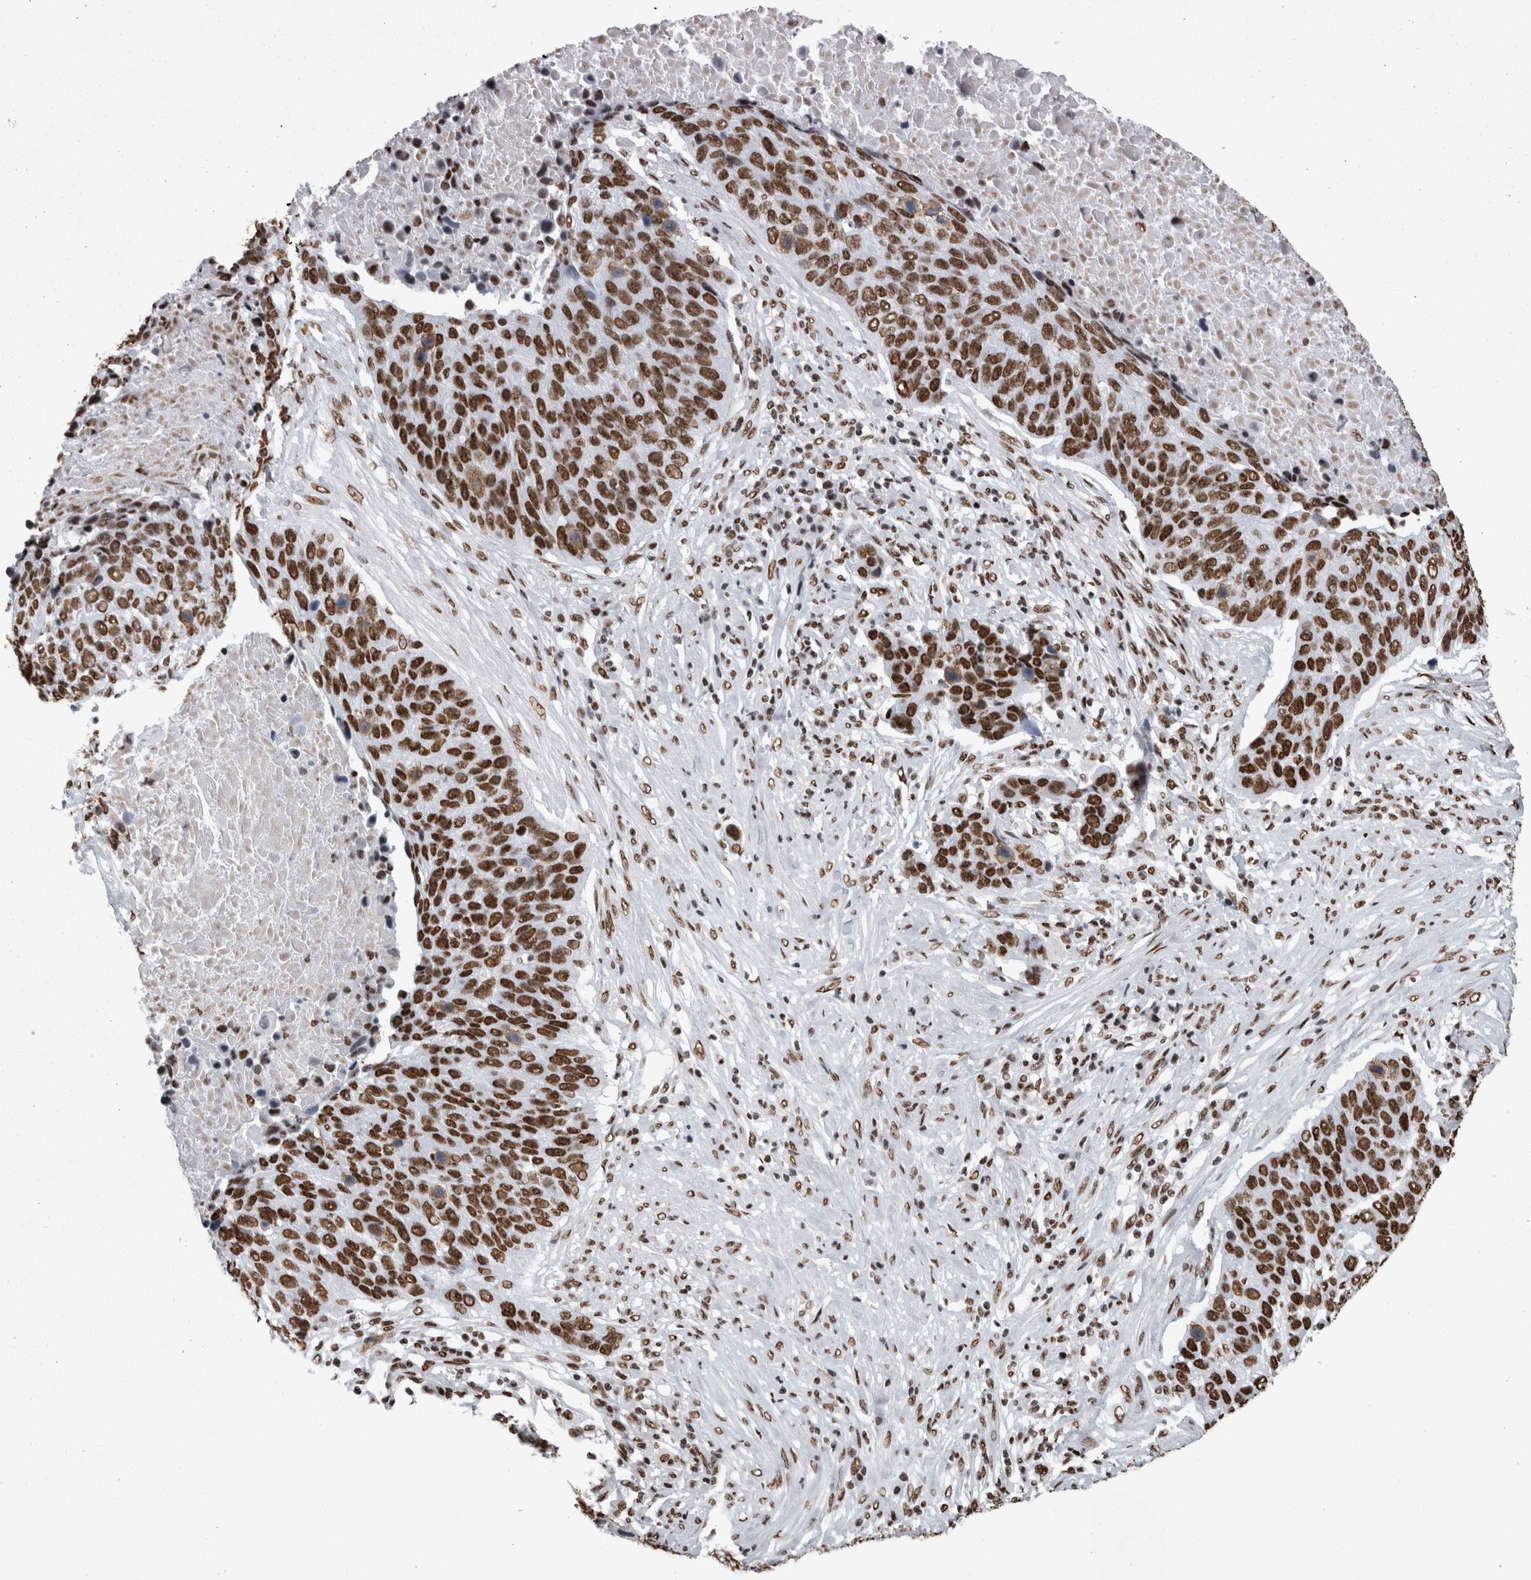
{"staining": {"intensity": "strong", "quantity": ">75%", "location": "nuclear"}, "tissue": "lung cancer", "cell_type": "Tumor cells", "image_type": "cancer", "snomed": [{"axis": "morphology", "description": "Squamous cell carcinoma, NOS"}, {"axis": "topography", "description": "Lung"}], "caption": "The histopathology image reveals a brown stain indicating the presence of a protein in the nuclear of tumor cells in lung cancer (squamous cell carcinoma).", "gene": "HNRNPM", "patient": {"sex": "male", "age": 66}}